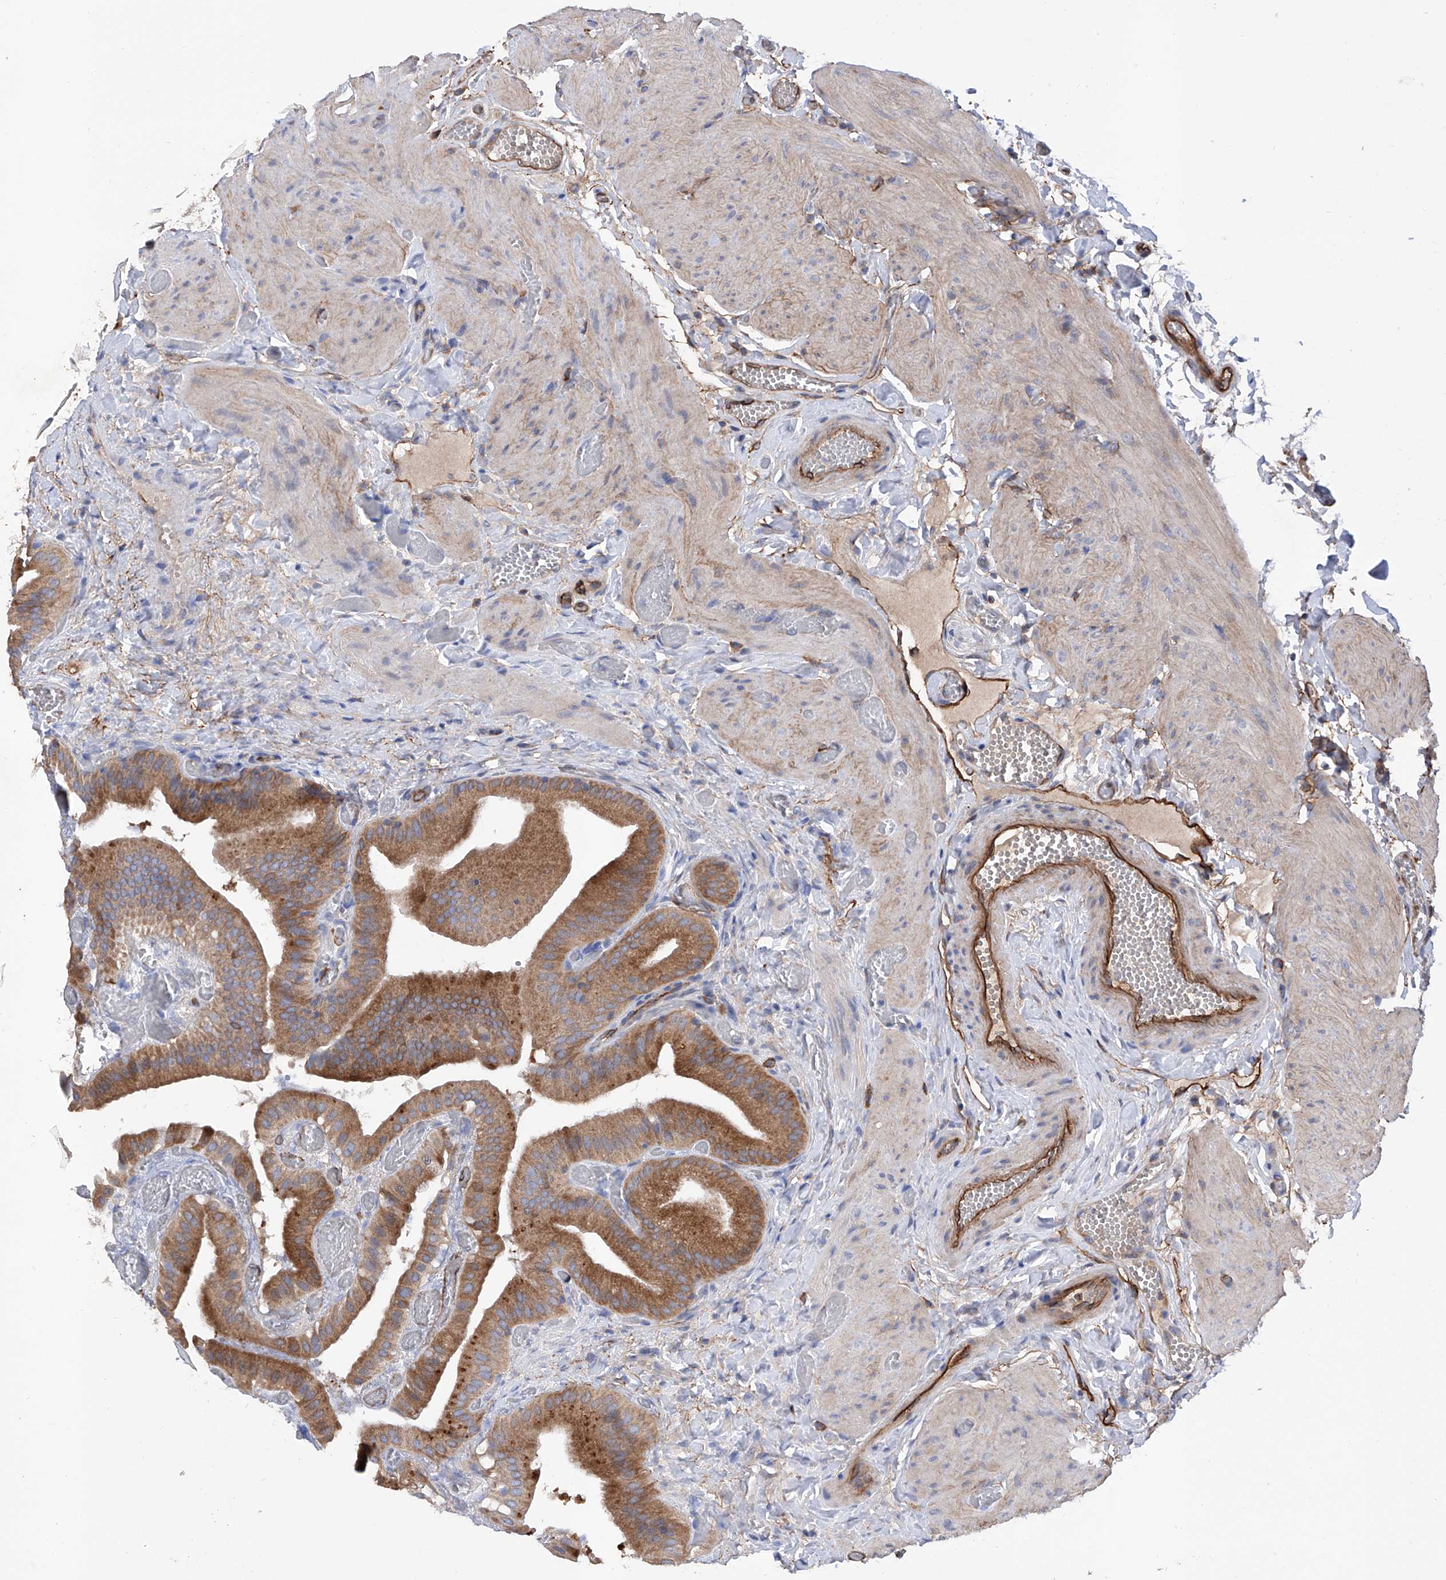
{"staining": {"intensity": "strong", "quantity": ">75%", "location": "cytoplasmic/membranous"}, "tissue": "gallbladder", "cell_type": "Glandular cells", "image_type": "normal", "snomed": [{"axis": "morphology", "description": "Normal tissue, NOS"}, {"axis": "topography", "description": "Gallbladder"}], "caption": "Protein analysis of unremarkable gallbladder exhibits strong cytoplasmic/membranous expression in about >75% of glandular cells. The staining was performed using DAB (3,3'-diaminobenzidine), with brown indicating positive protein expression. Nuclei are stained blue with hematoxylin.", "gene": "INPP5B", "patient": {"sex": "female", "age": 64}}